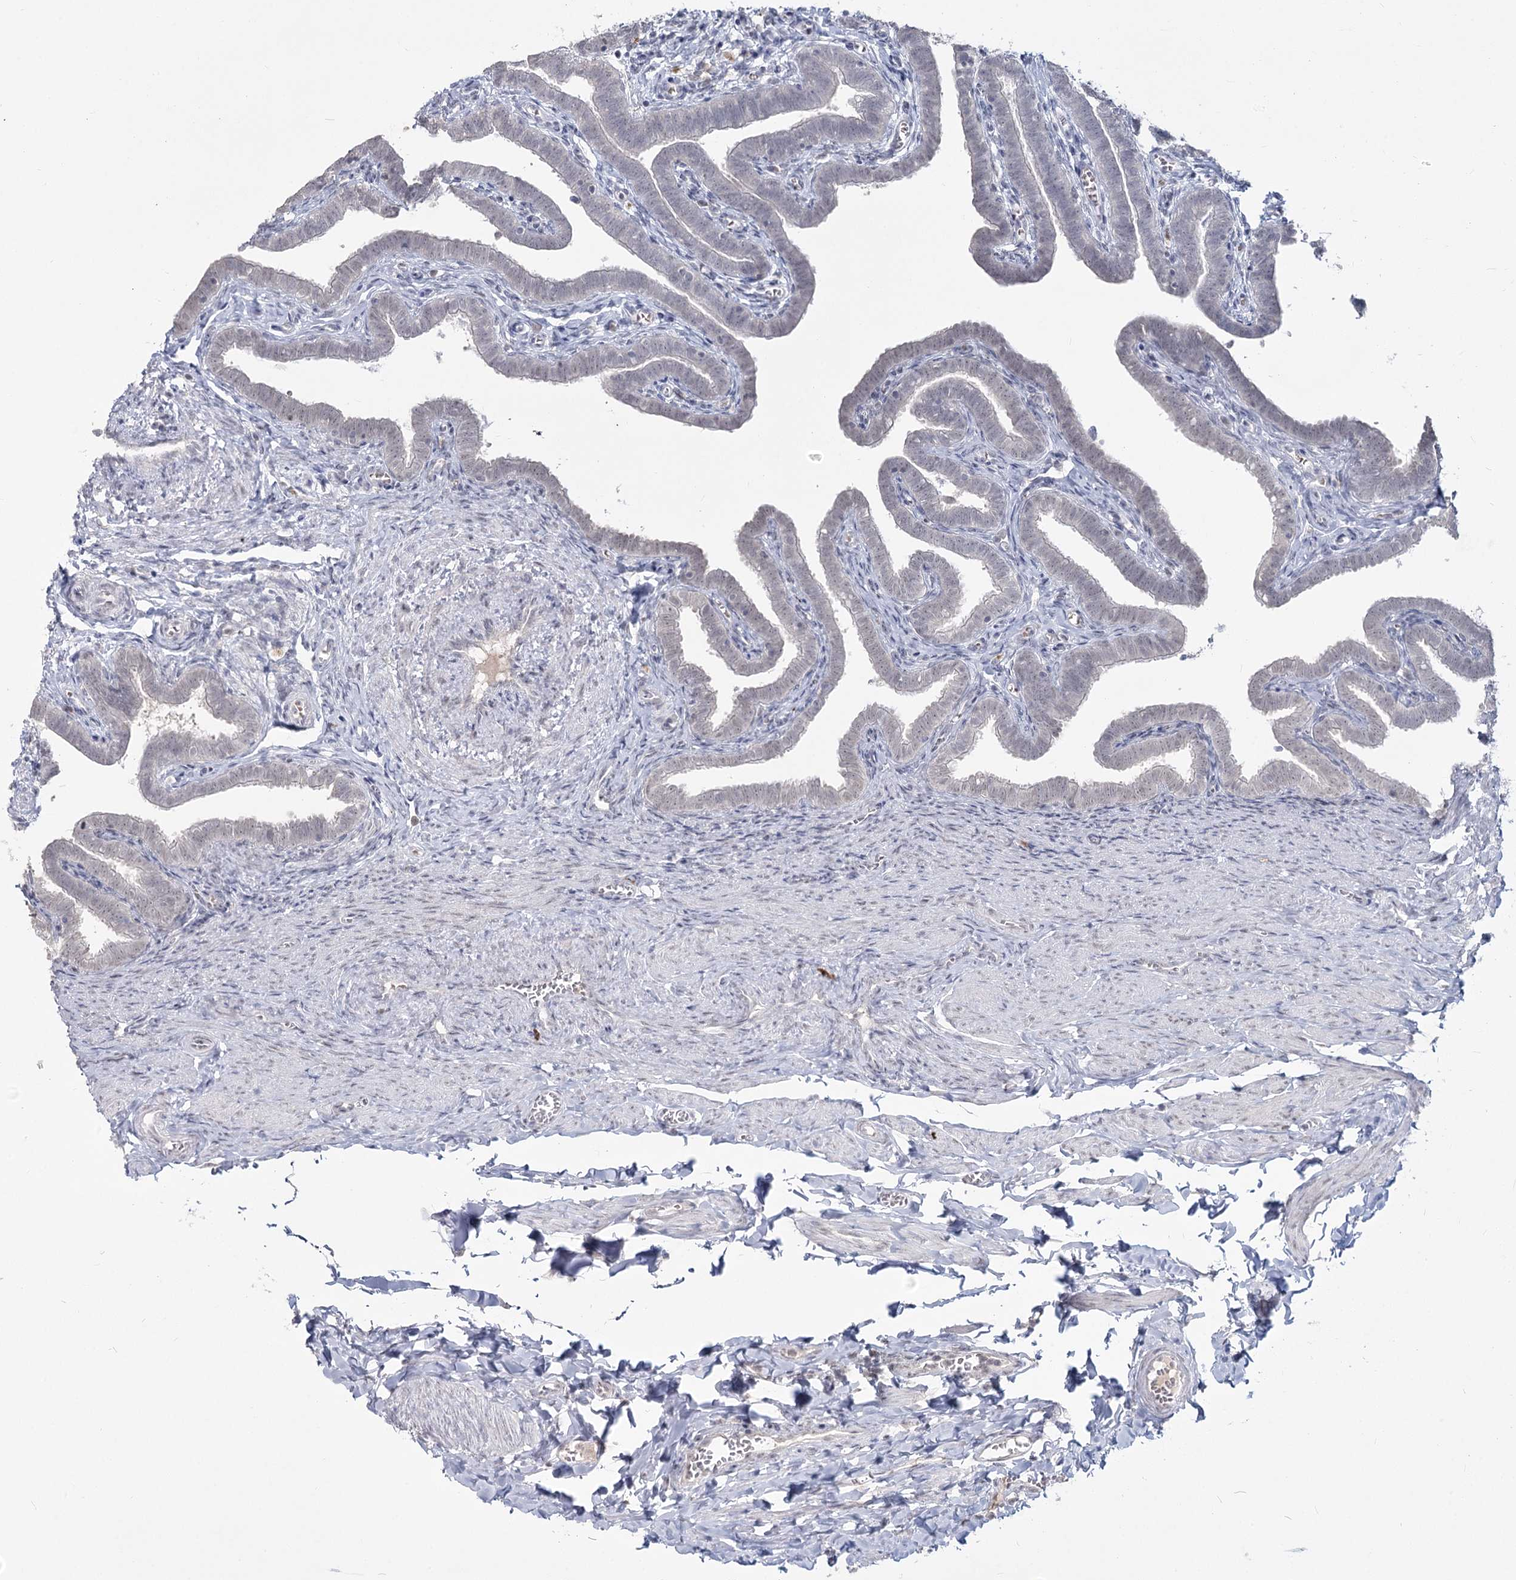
{"staining": {"intensity": "negative", "quantity": "none", "location": "none"}, "tissue": "fallopian tube", "cell_type": "Glandular cells", "image_type": "normal", "snomed": [{"axis": "morphology", "description": "Normal tissue, NOS"}, {"axis": "topography", "description": "Fallopian tube"}], "caption": "There is no significant staining in glandular cells of fallopian tube. (DAB (3,3'-diaminobenzidine) immunohistochemistry, high magnification).", "gene": "LY6G5C", "patient": {"sex": "female", "age": 36}}